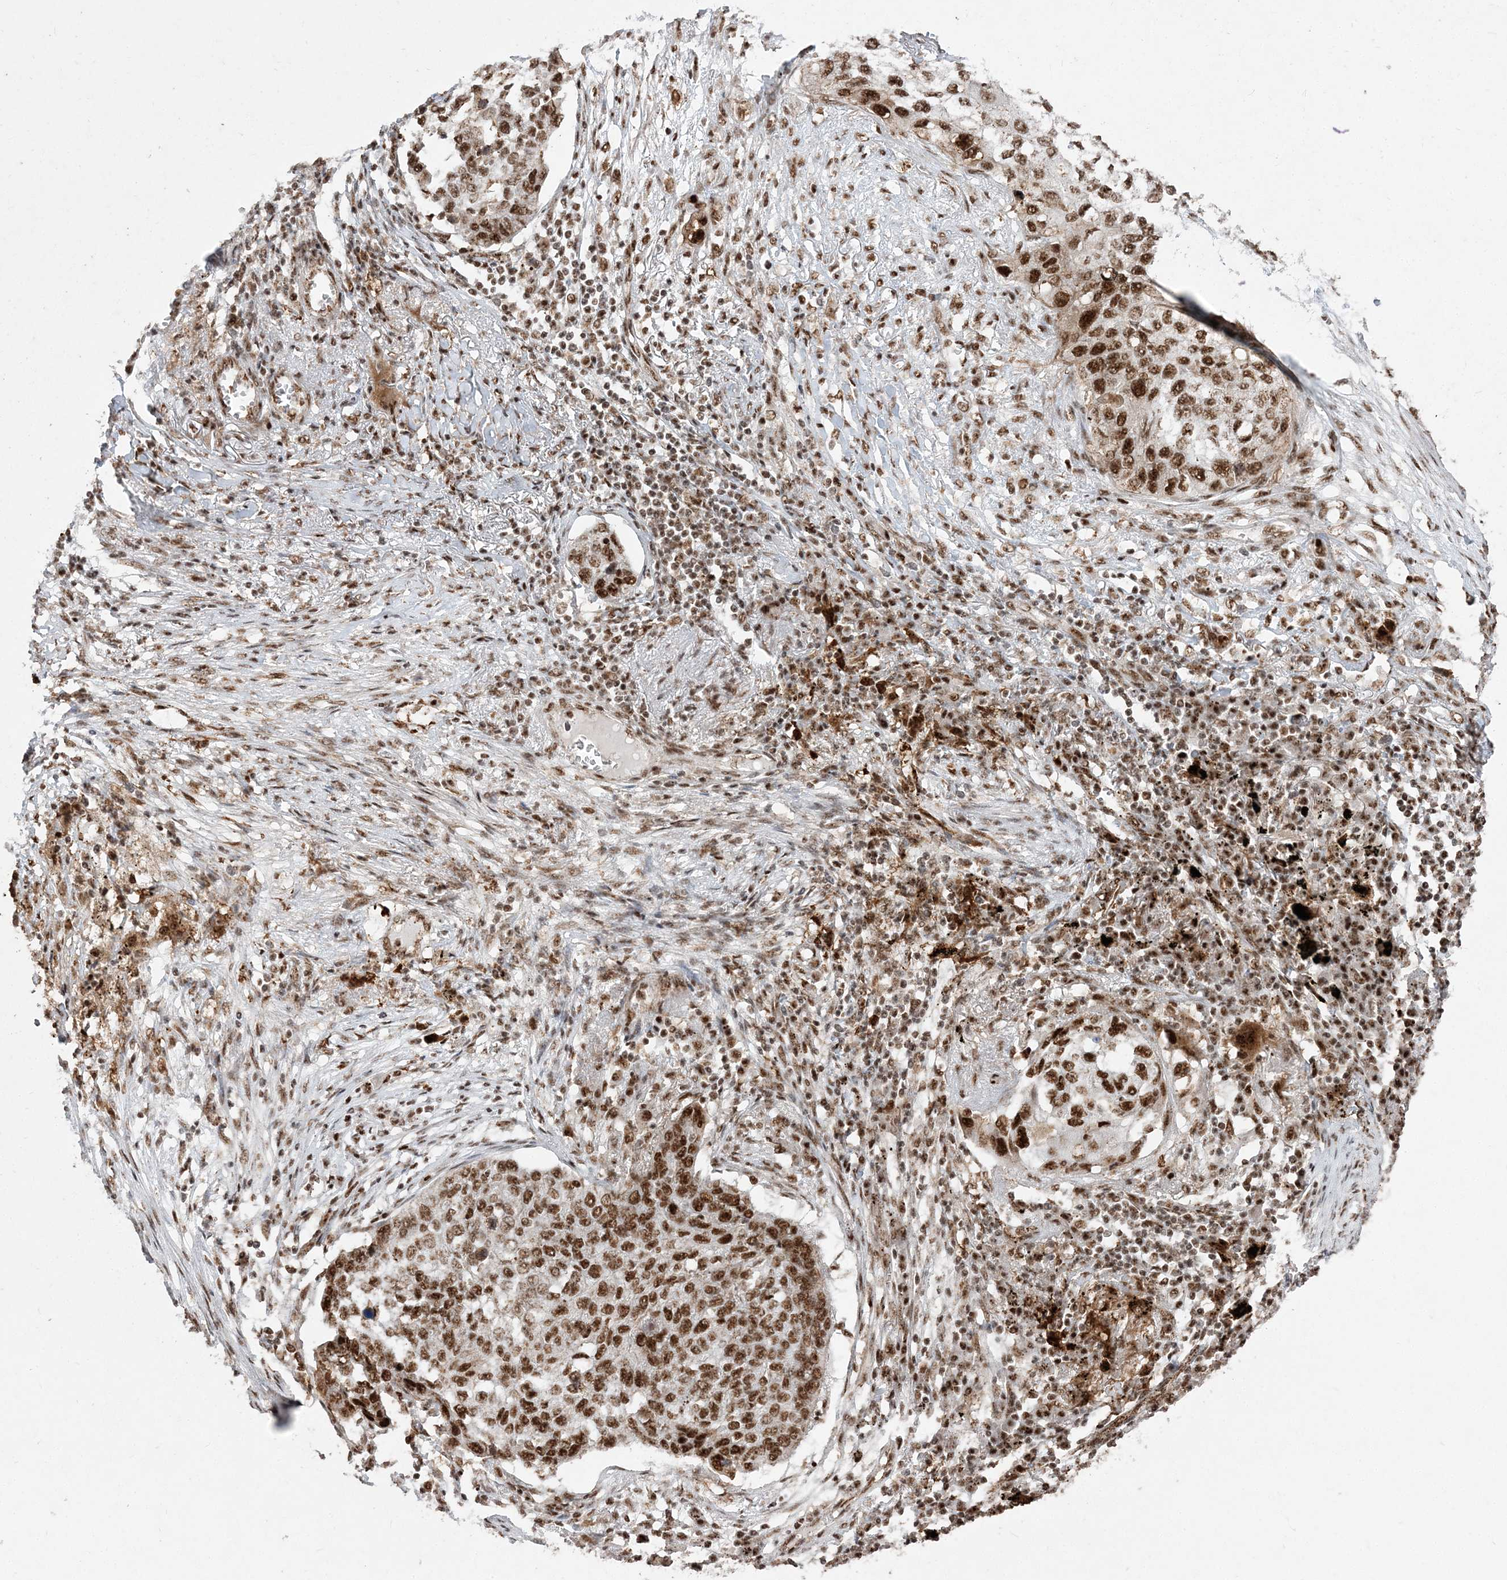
{"staining": {"intensity": "moderate", "quantity": ">75%", "location": "nuclear"}, "tissue": "lung cancer", "cell_type": "Tumor cells", "image_type": "cancer", "snomed": [{"axis": "morphology", "description": "Squamous cell carcinoma, NOS"}, {"axis": "topography", "description": "Lung"}], "caption": "Immunohistochemistry (IHC) staining of lung cancer (squamous cell carcinoma), which reveals medium levels of moderate nuclear positivity in approximately >75% of tumor cells indicating moderate nuclear protein positivity. The staining was performed using DAB (brown) for protein detection and nuclei were counterstained in hematoxylin (blue).", "gene": "RBM17", "patient": {"sex": "female", "age": 63}}